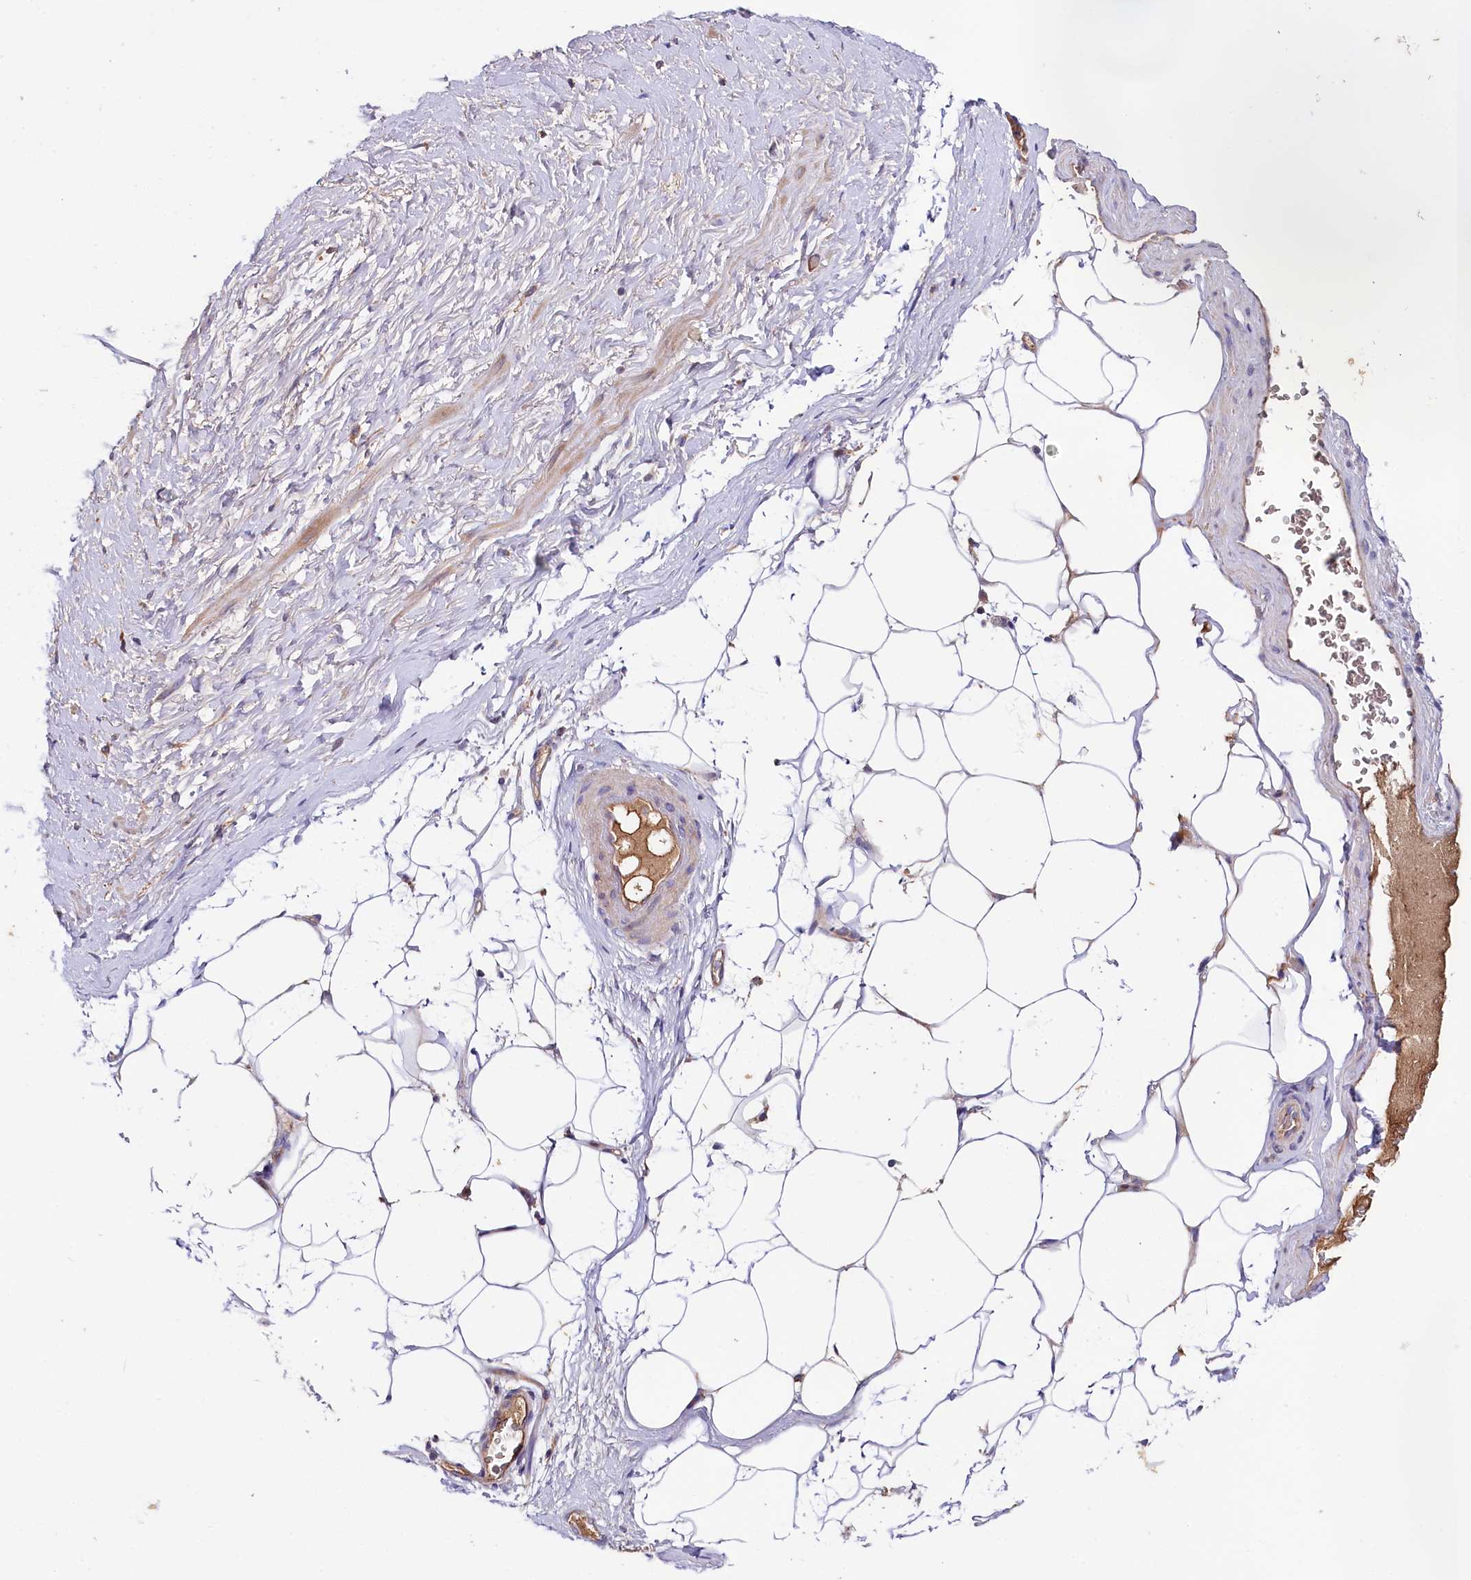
{"staining": {"intensity": "negative", "quantity": "none", "location": "none"}, "tissue": "adipose tissue", "cell_type": "Adipocytes", "image_type": "normal", "snomed": [{"axis": "morphology", "description": "Normal tissue, NOS"}, {"axis": "morphology", "description": "Adenocarcinoma, Low grade"}, {"axis": "topography", "description": "Prostate"}, {"axis": "topography", "description": "Peripheral nerve tissue"}], "caption": "Immunohistochemistry (IHC) of unremarkable adipose tissue exhibits no staining in adipocytes.", "gene": "RPUSD3", "patient": {"sex": "male", "age": 63}}